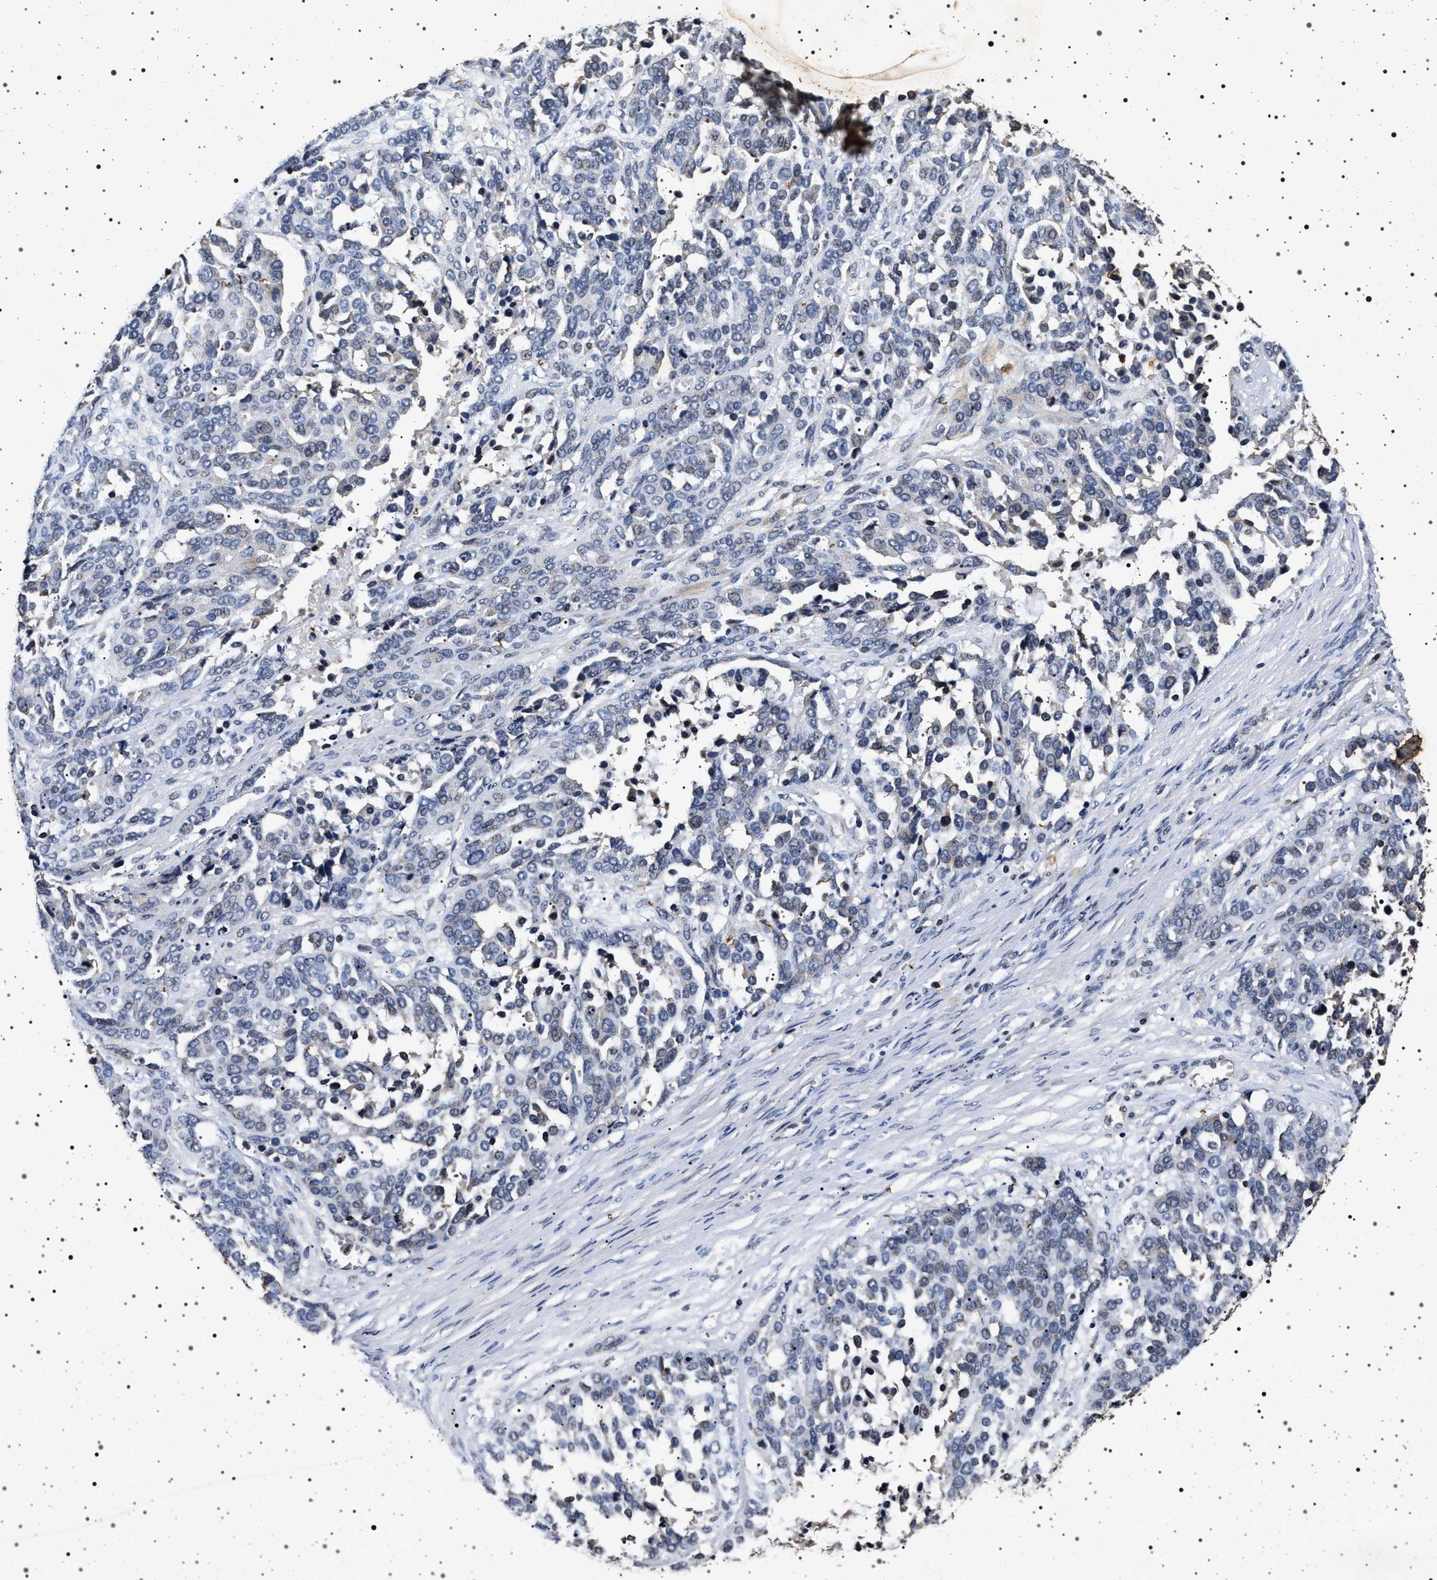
{"staining": {"intensity": "negative", "quantity": "none", "location": "none"}, "tissue": "ovarian cancer", "cell_type": "Tumor cells", "image_type": "cancer", "snomed": [{"axis": "morphology", "description": "Cystadenocarcinoma, serous, NOS"}, {"axis": "topography", "description": "Ovary"}], "caption": "Immunohistochemical staining of ovarian cancer (serous cystadenocarcinoma) demonstrates no significant staining in tumor cells.", "gene": "CDKN1B", "patient": {"sex": "female", "age": 44}}